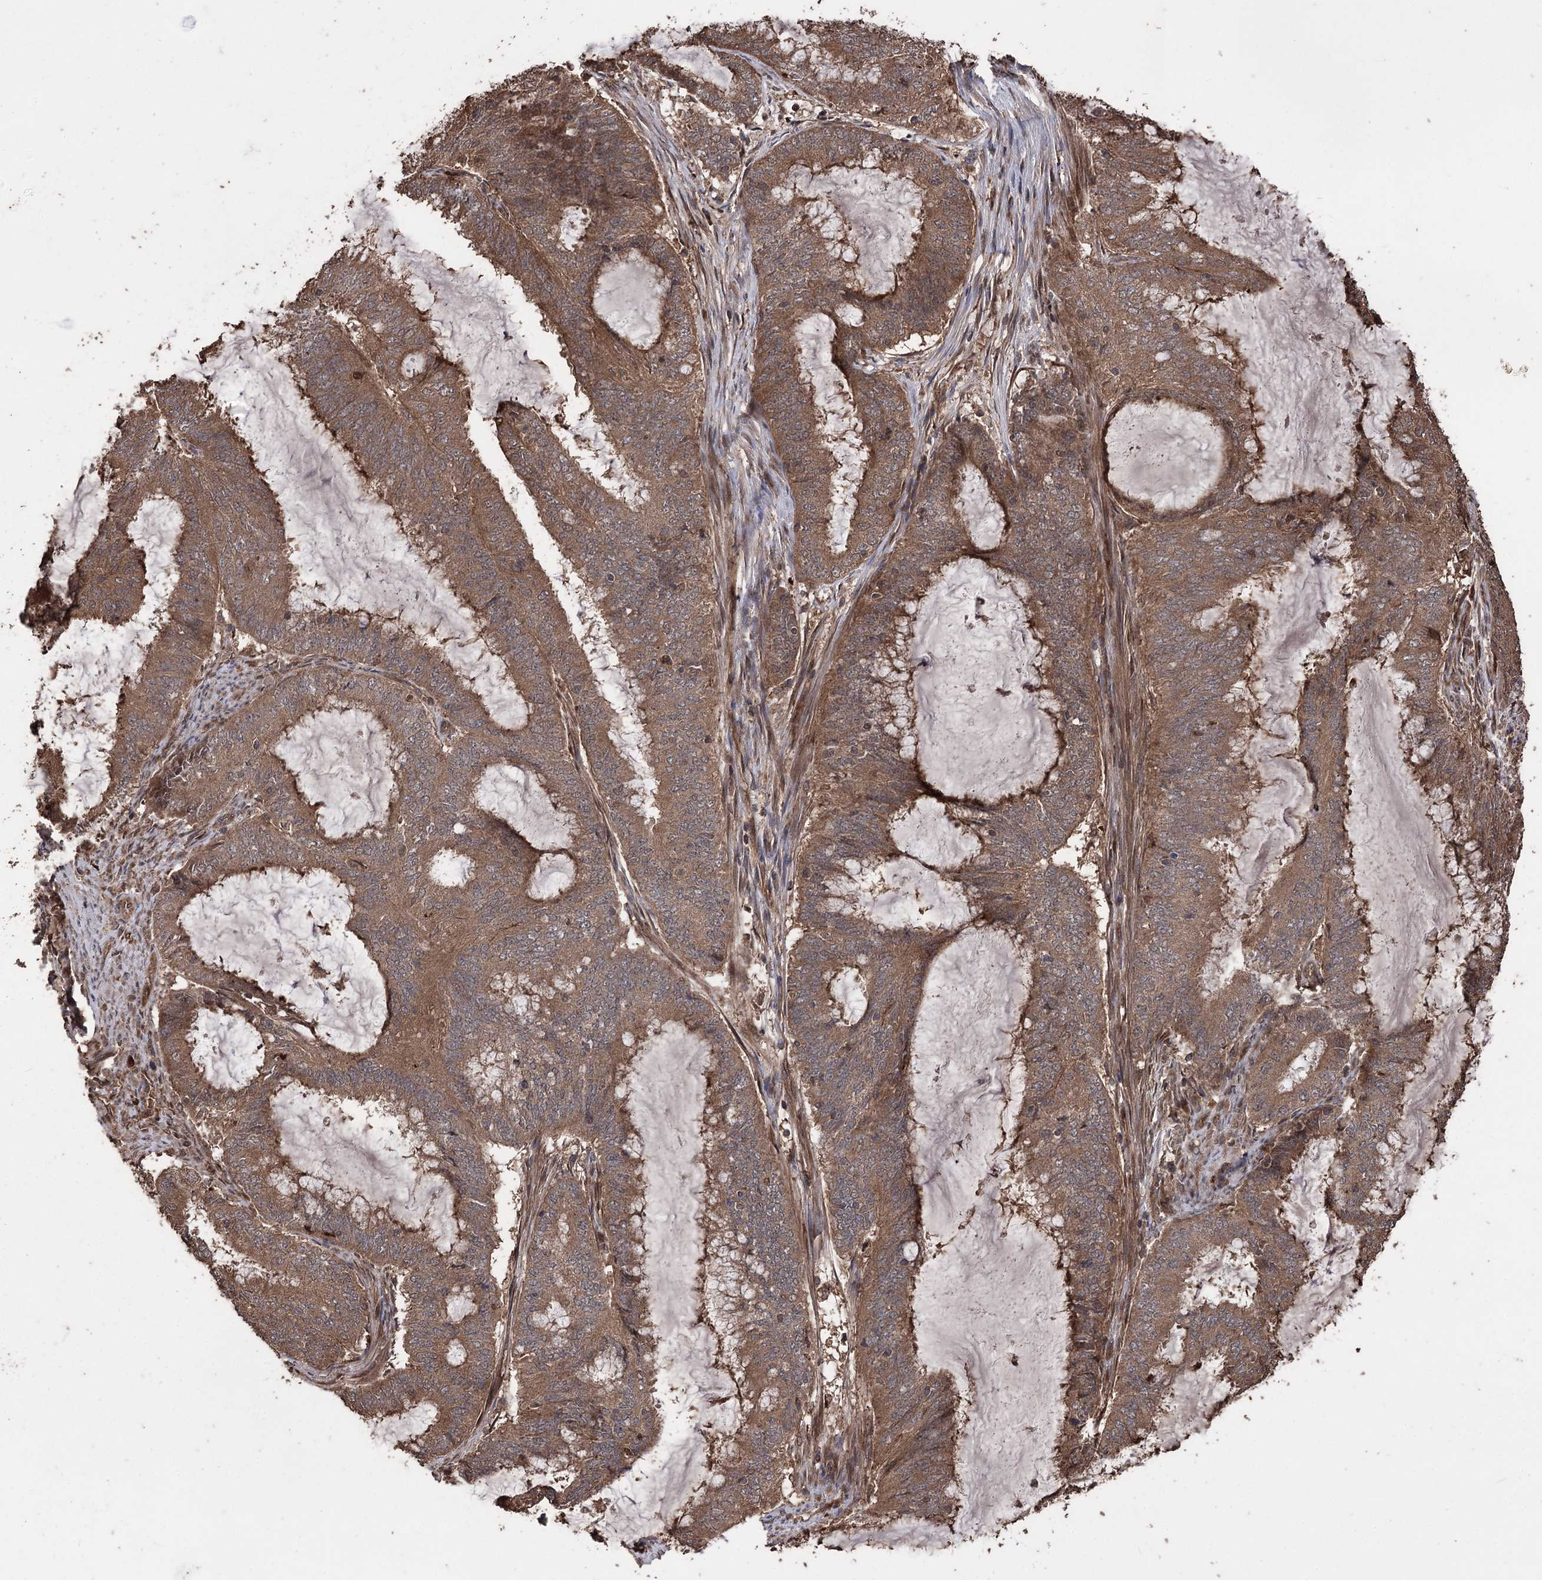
{"staining": {"intensity": "moderate", "quantity": ">75%", "location": "cytoplasmic/membranous"}, "tissue": "endometrial cancer", "cell_type": "Tumor cells", "image_type": "cancer", "snomed": [{"axis": "morphology", "description": "Adenocarcinoma, NOS"}, {"axis": "topography", "description": "Endometrium"}], "caption": "Endometrial cancer tissue exhibits moderate cytoplasmic/membranous staining in approximately >75% of tumor cells, visualized by immunohistochemistry.", "gene": "RASSF3", "patient": {"sex": "female", "age": 51}}